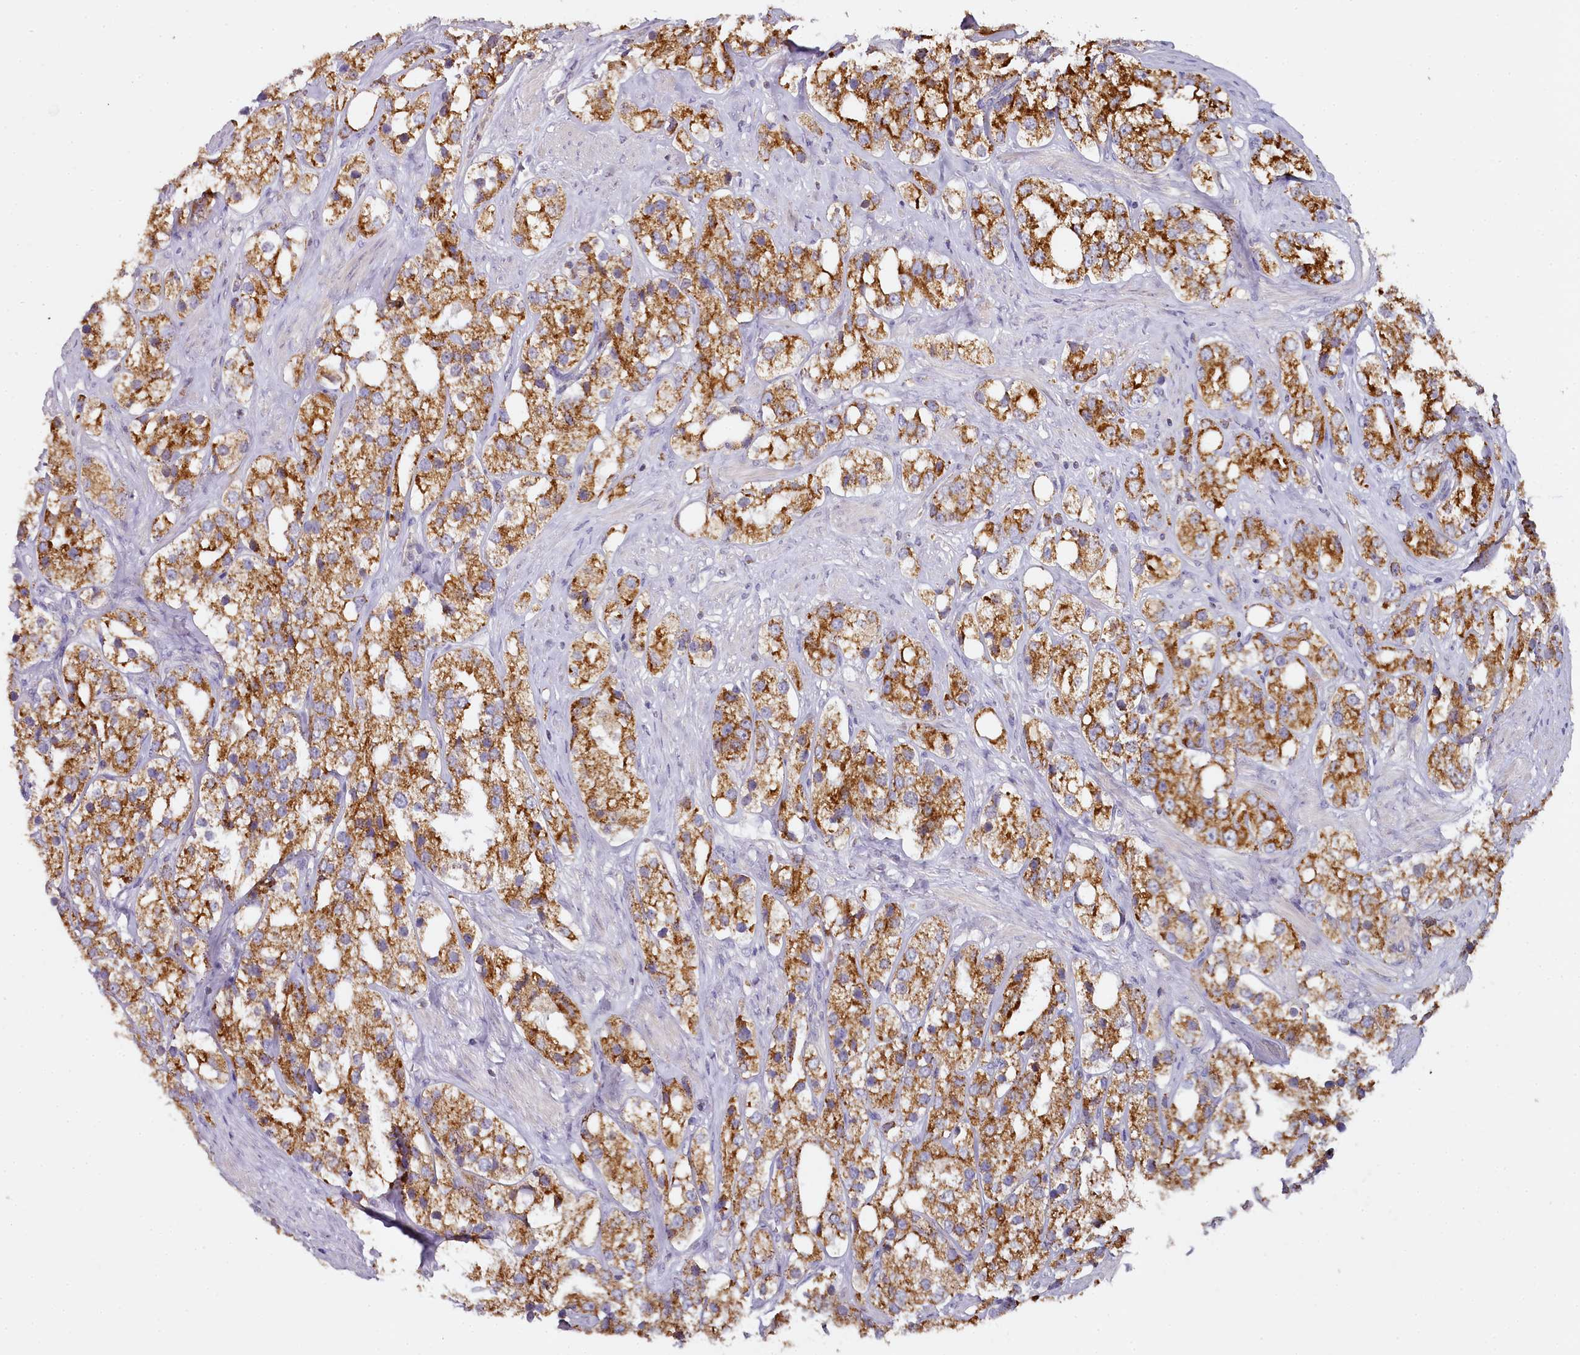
{"staining": {"intensity": "strong", "quantity": ">75%", "location": "cytoplasmic/membranous"}, "tissue": "prostate cancer", "cell_type": "Tumor cells", "image_type": "cancer", "snomed": [{"axis": "morphology", "description": "Adenocarcinoma, NOS"}, {"axis": "topography", "description": "Prostate"}], "caption": "Immunohistochemistry (IHC) (DAB) staining of human adenocarcinoma (prostate) exhibits strong cytoplasmic/membranous protein staining in about >75% of tumor cells.", "gene": "ACSS1", "patient": {"sex": "male", "age": 79}}